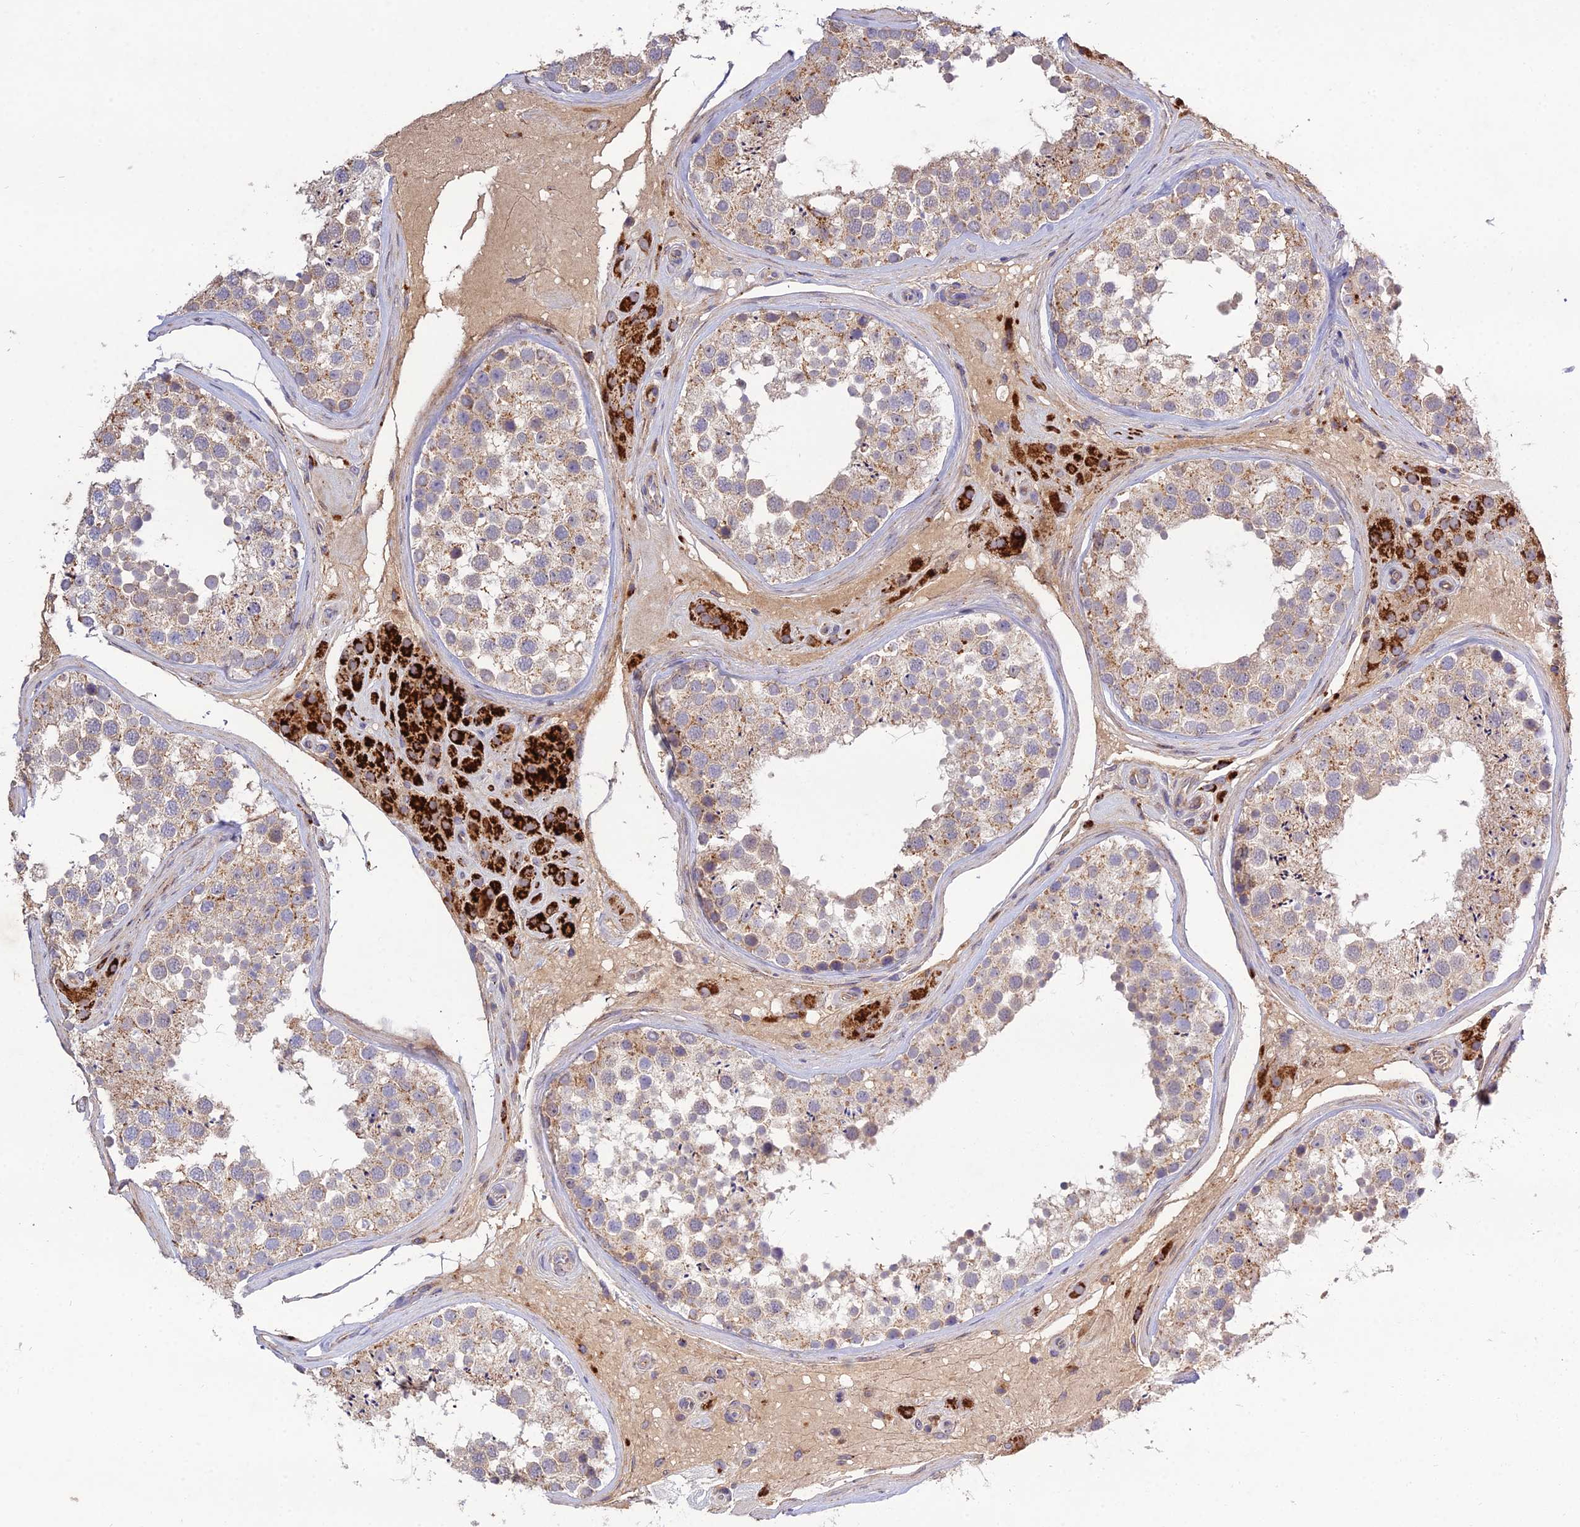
{"staining": {"intensity": "moderate", "quantity": "25%-75%", "location": "cytoplasmic/membranous"}, "tissue": "testis", "cell_type": "Cells in seminiferous ducts", "image_type": "normal", "snomed": [{"axis": "morphology", "description": "Normal tissue, NOS"}, {"axis": "topography", "description": "Testis"}], "caption": "A brown stain highlights moderate cytoplasmic/membranous expression of a protein in cells in seminiferous ducts of normal human testis. Nuclei are stained in blue.", "gene": "EID2", "patient": {"sex": "male", "age": 46}}